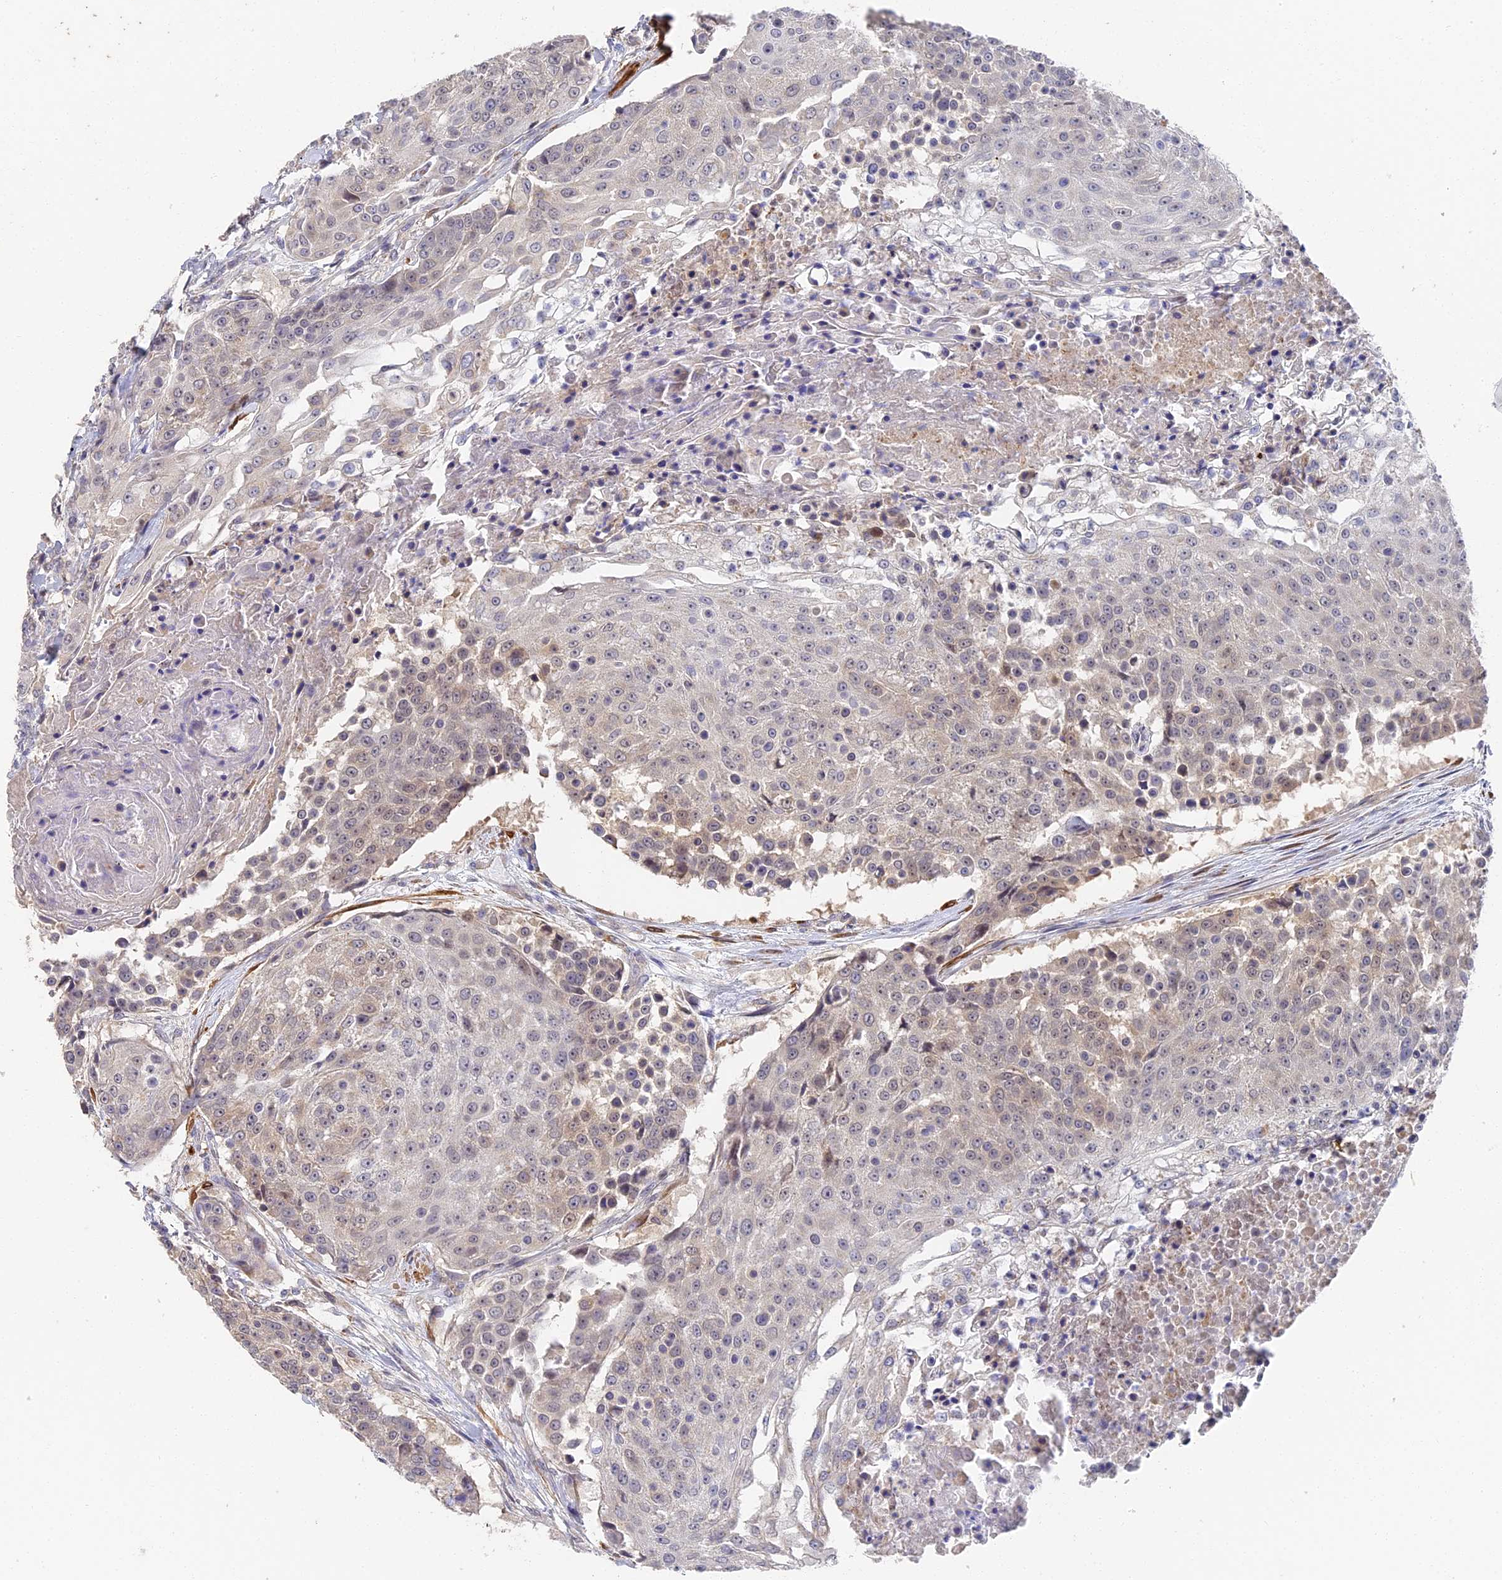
{"staining": {"intensity": "weak", "quantity": "<25%", "location": "cytoplasmic/membranous"}, "tissue": "urothelial cancer", "cell_type": "Tumor cells", "image_type": "cancer", "snomed": [{"axis": "morphology", "description": "Urothelial carcinoma, High grade"}, {"axis": "topography", "description": "Urinary bladder"}], "caption": "An immunohistochemistry histopathology image of urothelial cancer is shown. There is no staining in tumor cells of urothelial cancer. The staining was performed using DAB to visualize the protein expression in brown, while the nuclei were stained in blue with hematoxylin (Magnification: 20x).", "gene": "CCDC113", "patient": {"sex": "female", "age": 63}}